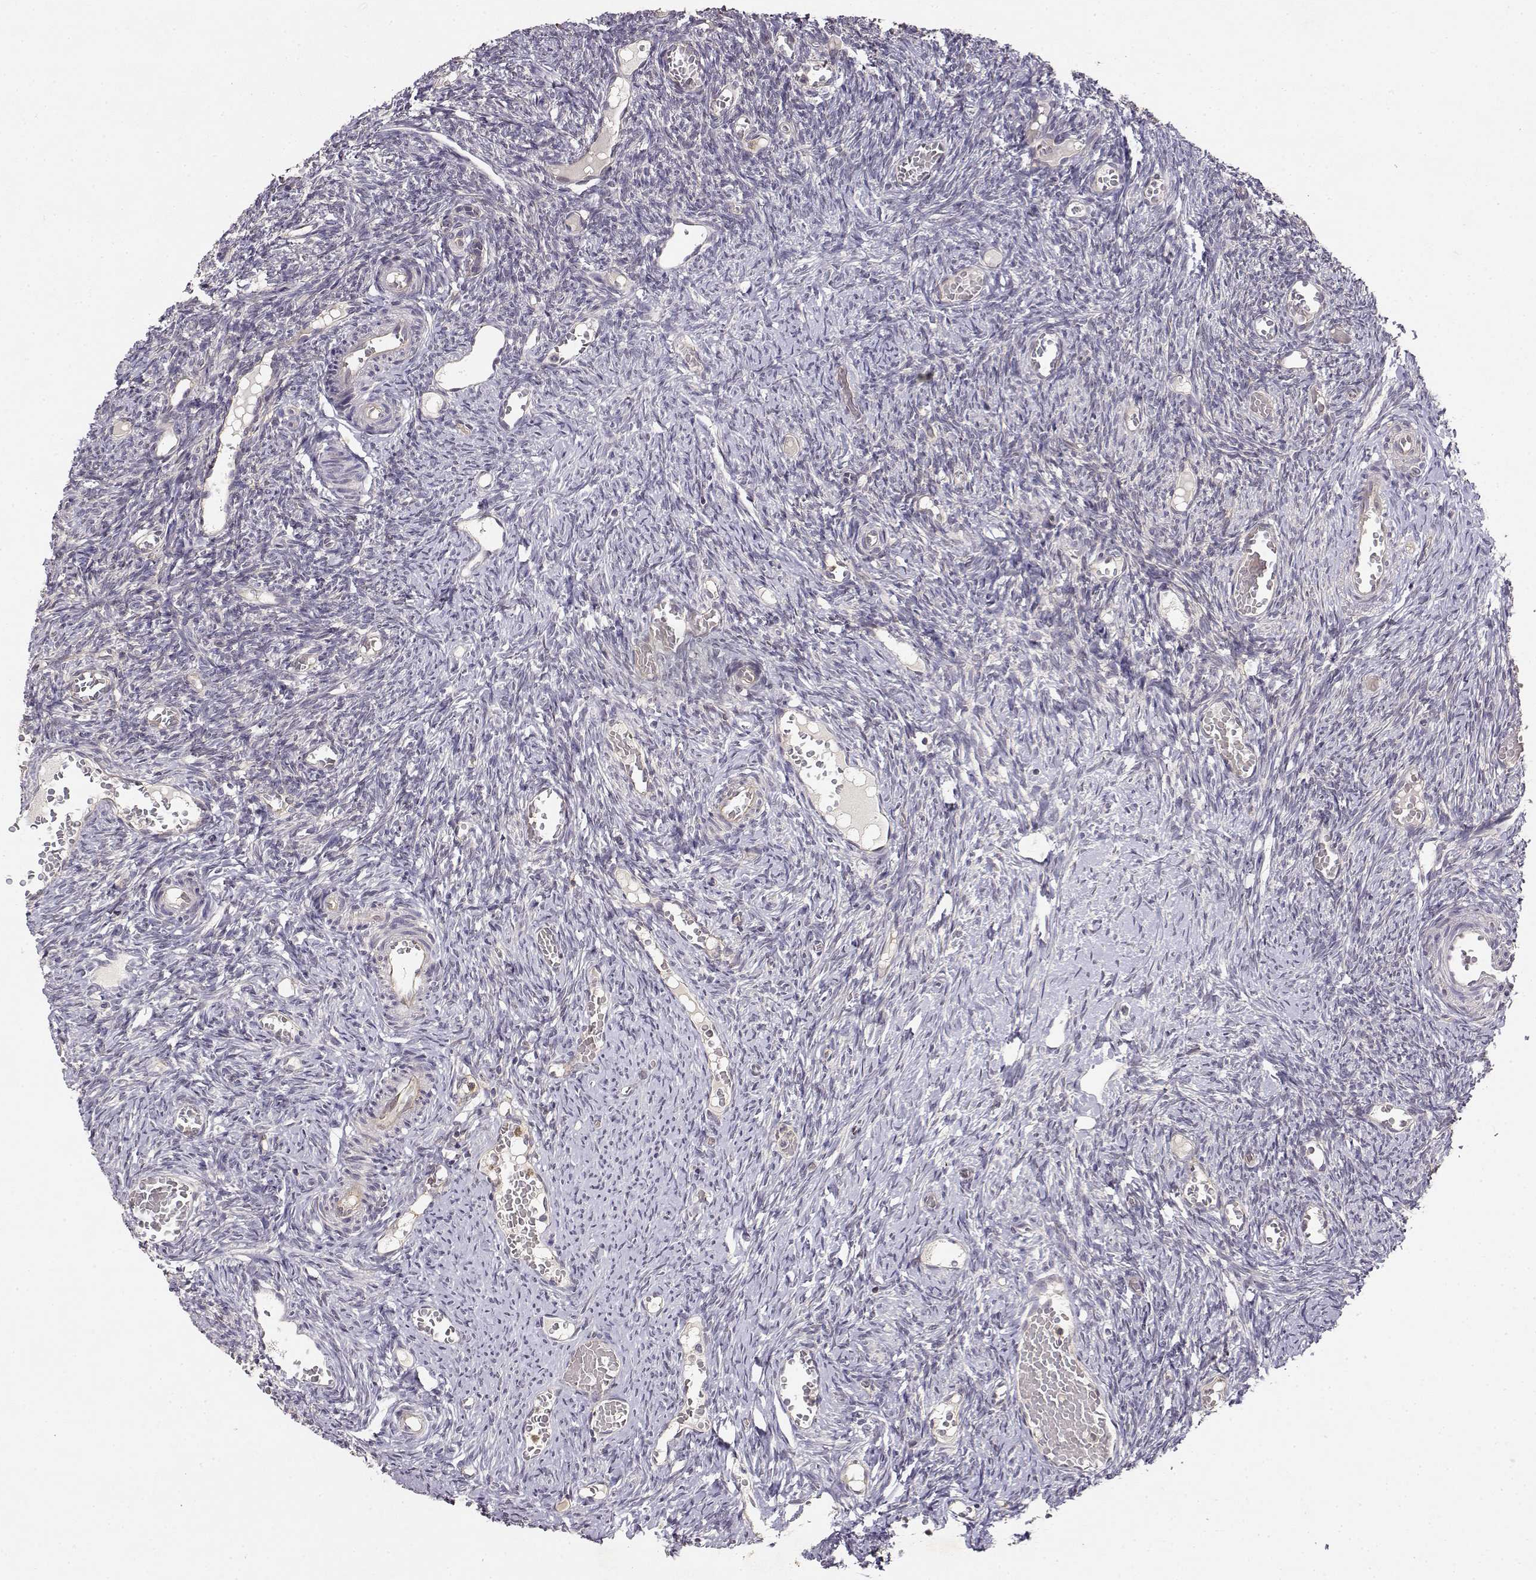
{"staining": {"intensity": "negative", "quantity": "none", "location": "none"}, "tissue": "ovary", "cell_type": "Ovarian stroma cells", "image_type": "normal", "snomed": [{"axis": "morphology", "description": "Normal tissue, NOS"}, {"axis": "topography", "description": "Ovary"}], "caption": "This is an IHC histopathology image of normal human ovary. There is no staining in ovarian stroma cells.", "gene": "IFITM1", "patient": {"sex": "female", "age": 39}}